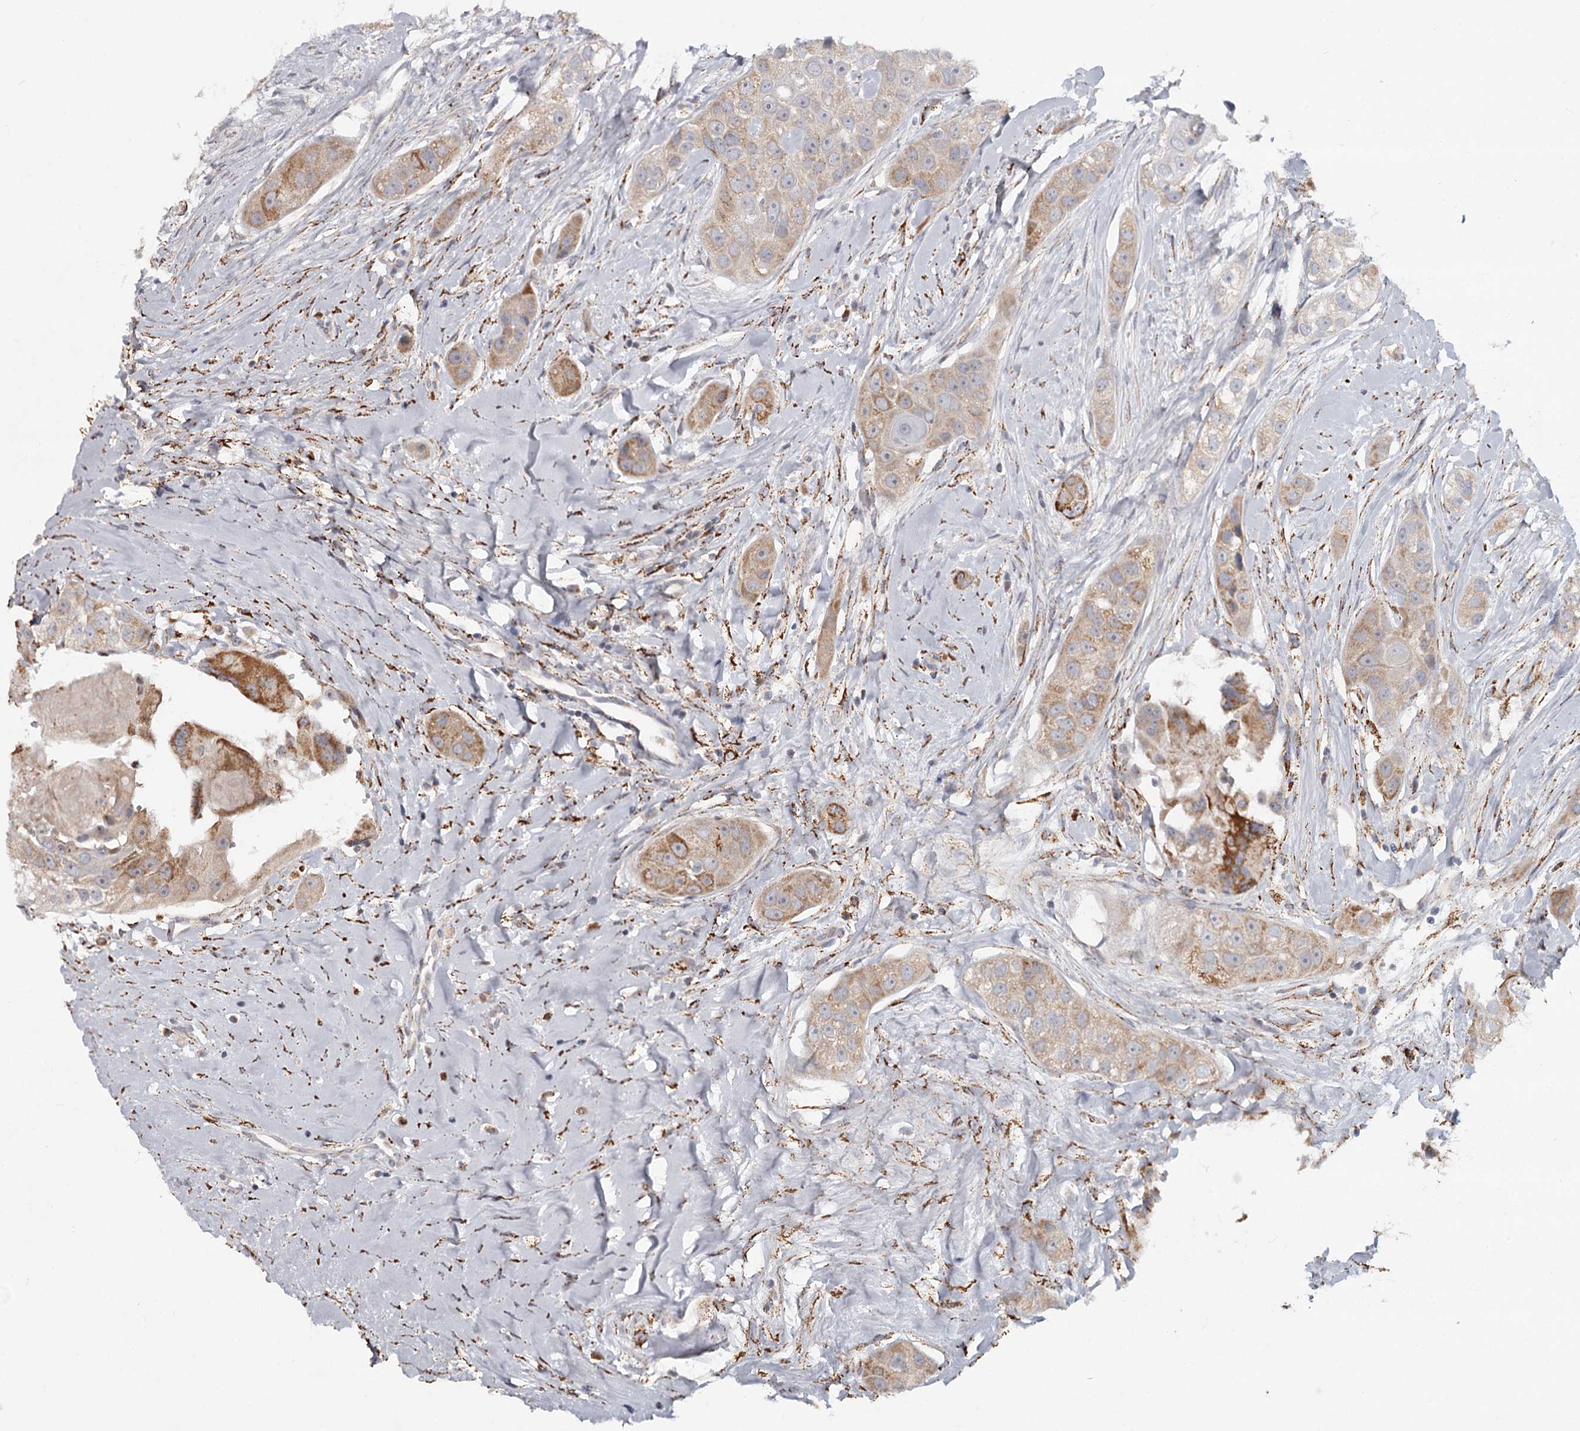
{"staining": {"intensity": "moderate", "quantity": "<25%", "location": "cytoplasmic/membranous"}, "tissue": "head and neck cancer", "cell_type": "Tumor cells", "image_type": "cancer", "snomed": [{"axis": "morphology", "description": "Normal tissue, NOS"}, {"axis": "morphology", "description": "Squamous cell carcinoma, NOS"}, {"axis": "topography", "description": "Skeletal muscle"}, {"axis": "topography", "description": "Head-Neck"}], "caption": "Human head and neck cancer (squamous cell carcinoma) stained with a protein marker exhibits moderate staining in tumor cells.", "gene": "CDC123", "patient": {"sex": "male", "age": 51}}